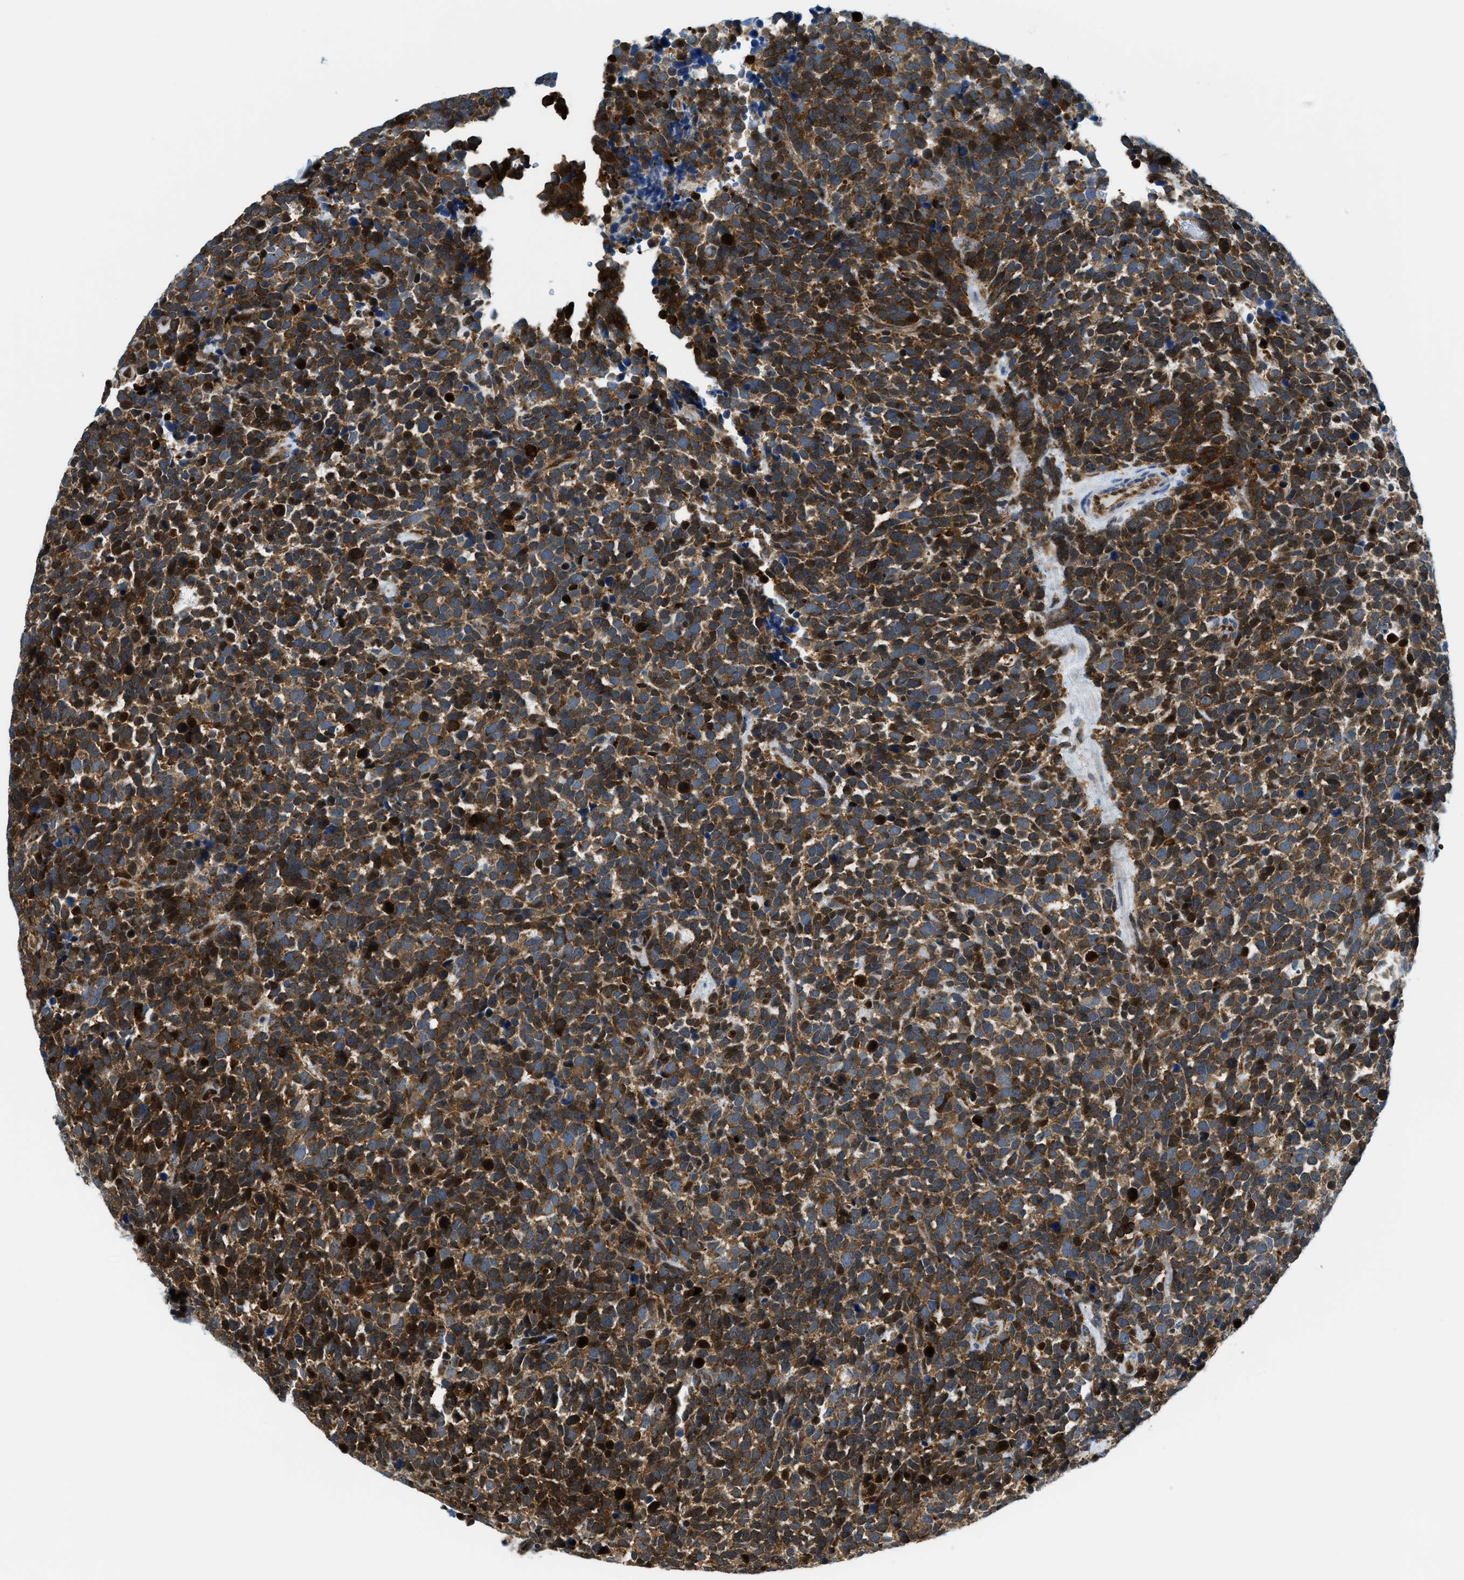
{"staining": {"intensity": "strong", "quantity": ">75%", "location": "cytoplasmic/membranous,nuclear"}, "tissue": "urothelial cancer", "cell_type": "Tumor cells", "image_type": "cancer", "snomed": [{"axis": "morphology", "description": "Urothelial carcinoma, High grade"}, {"axis": "topography", "description": "Urinary bladder"}], "caption": "Immunohistochemical staining of human urothelial carcinoma (high-grade) displays high levels of strong cytoplasmic/membranous and nuclear staining in approximately >75% of tumor cells.", "gene": "YWHAE", "patient": {"sex": "female", "age": 82}}